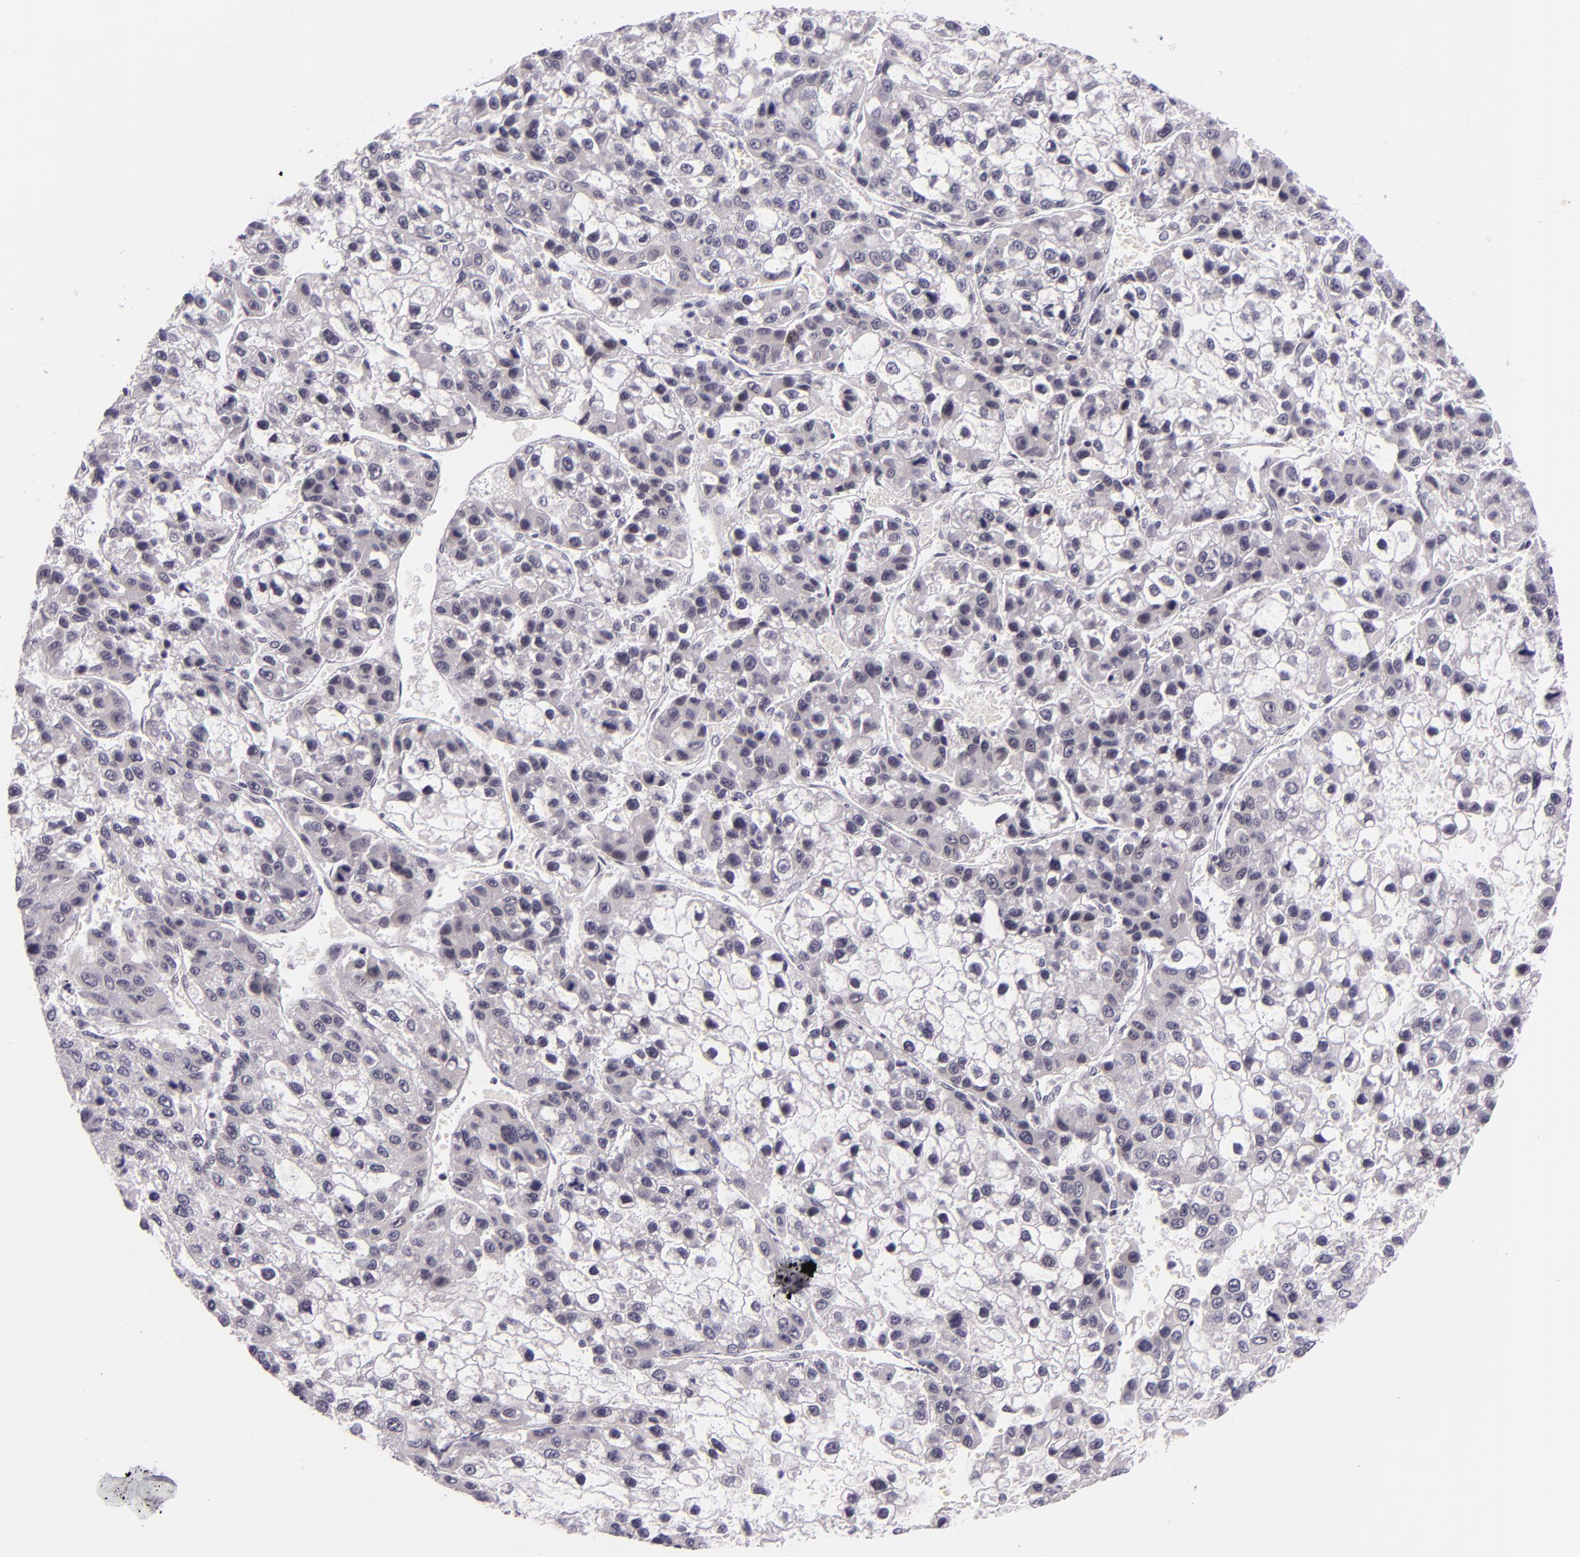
{"staining": {"intensity": "negative", "quantity": "none", "location": "none"}, "tissue": "liver cancer", "cell_type": "Tumor cells", "image_type": "cancer", "snomed": [{"axis": "morphology", "description": "Carcinoma, Hepatocellular, NOS"}, {"axis": "topography", "description": "Liver"}], "caption": "Human hepatocellular carcinoma (liver) stained for a protein using immunohistochemistry demonstrates no expression in tumor cells.", "gene": "BCL3", "patient": {"sex": "female", "age": 66}}